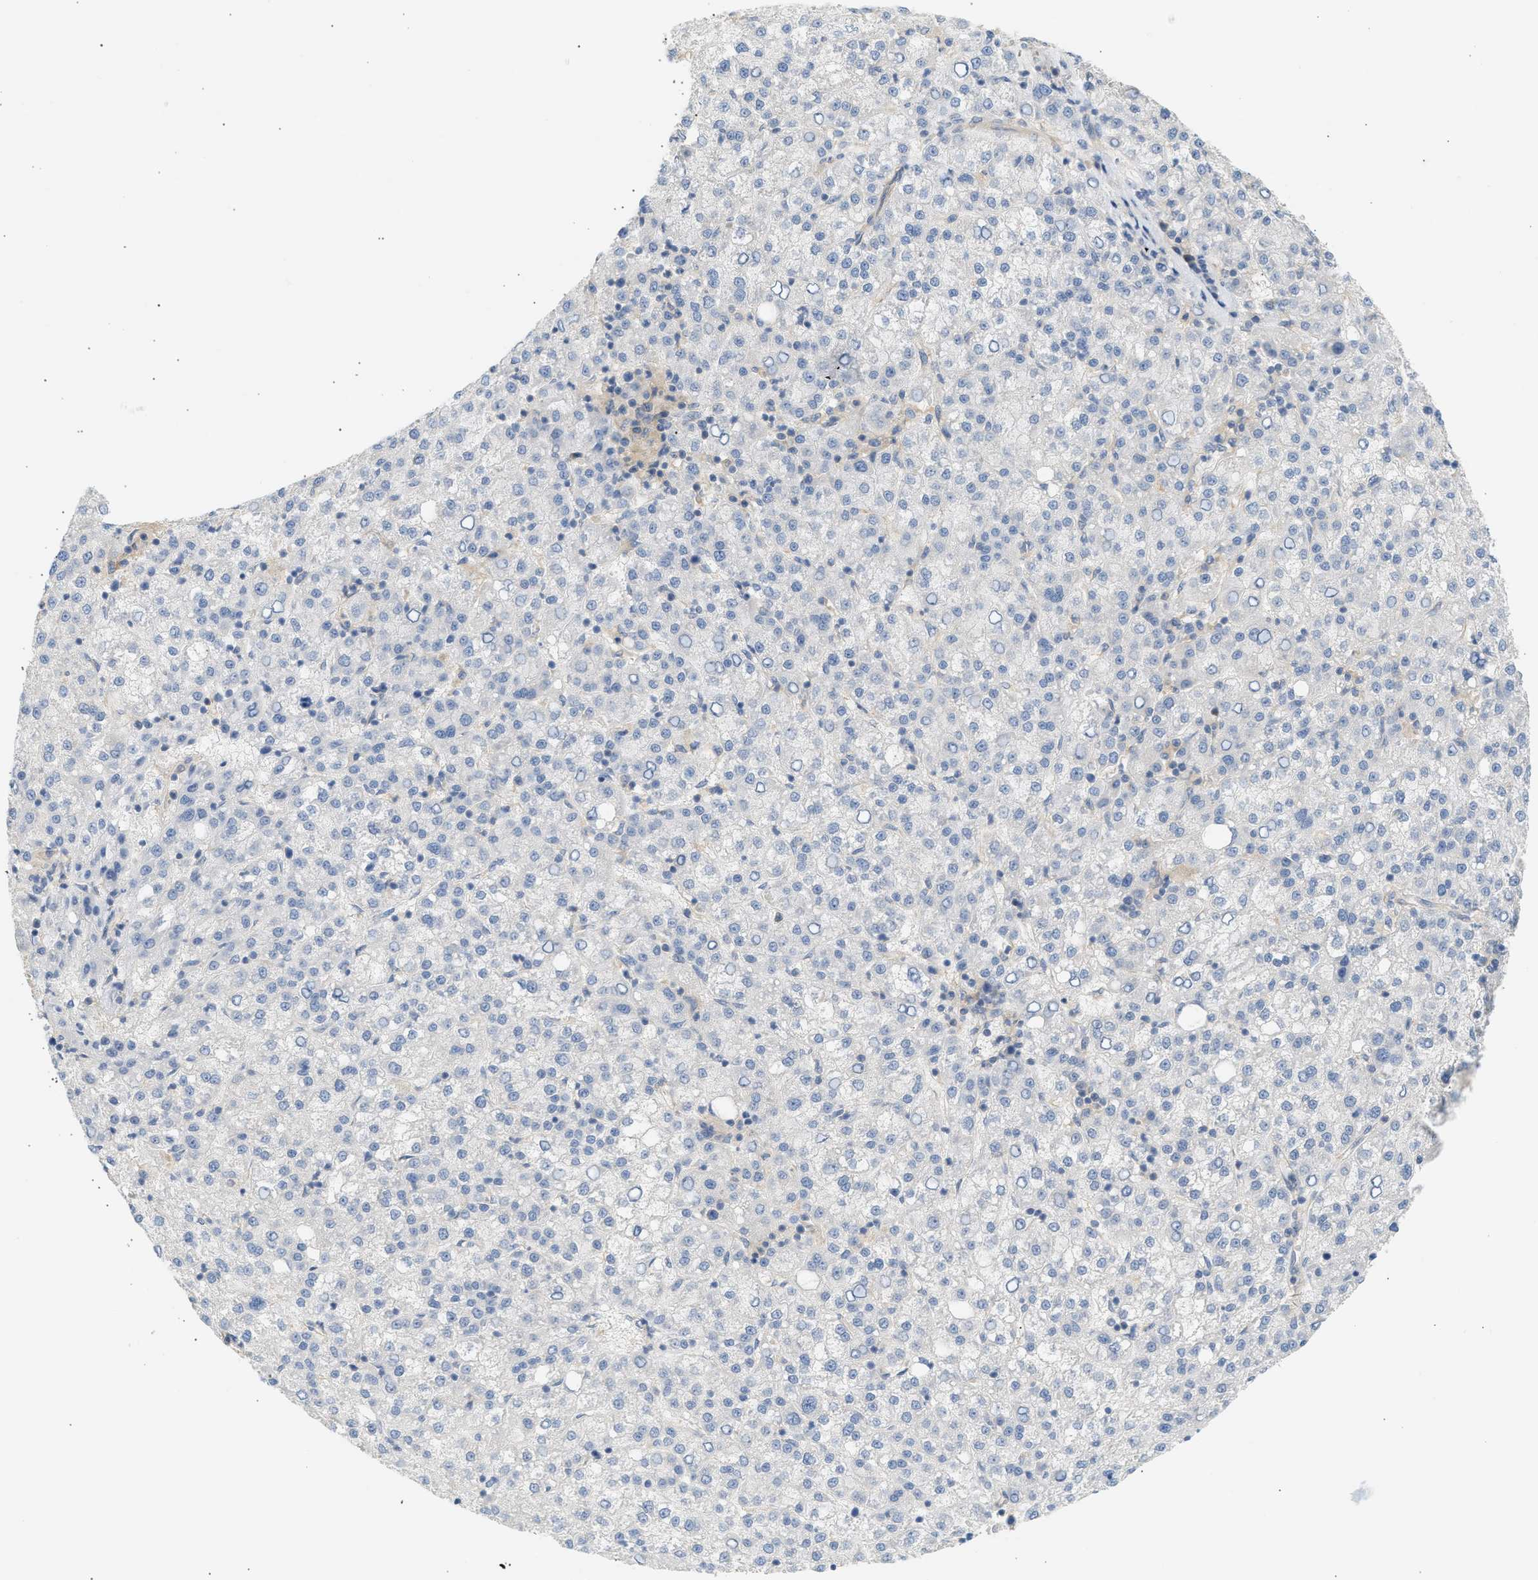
{"staining": {"intensity": "negative", "quantity": "none", "location": "none"}, "tissue": "liver cancer", "cell_type": "Tumor cells", "image_type": "cancer", "snomed": [{"axis": "morphology", "description": "Carcinoma, Hepatocellular, NOS"}, {"axis": "topography", "description": "Liver"}], "caption": "This is a histopathology image of immunohistochemistry staining of liver hepatocellular carcinoma, which shows no staining in tumor cells. (DAB IHC visualized using brightfield microscopy, high magnification).", "gene": "PAFAH1B1", "patient": {"sex": "female", "age": 58}}